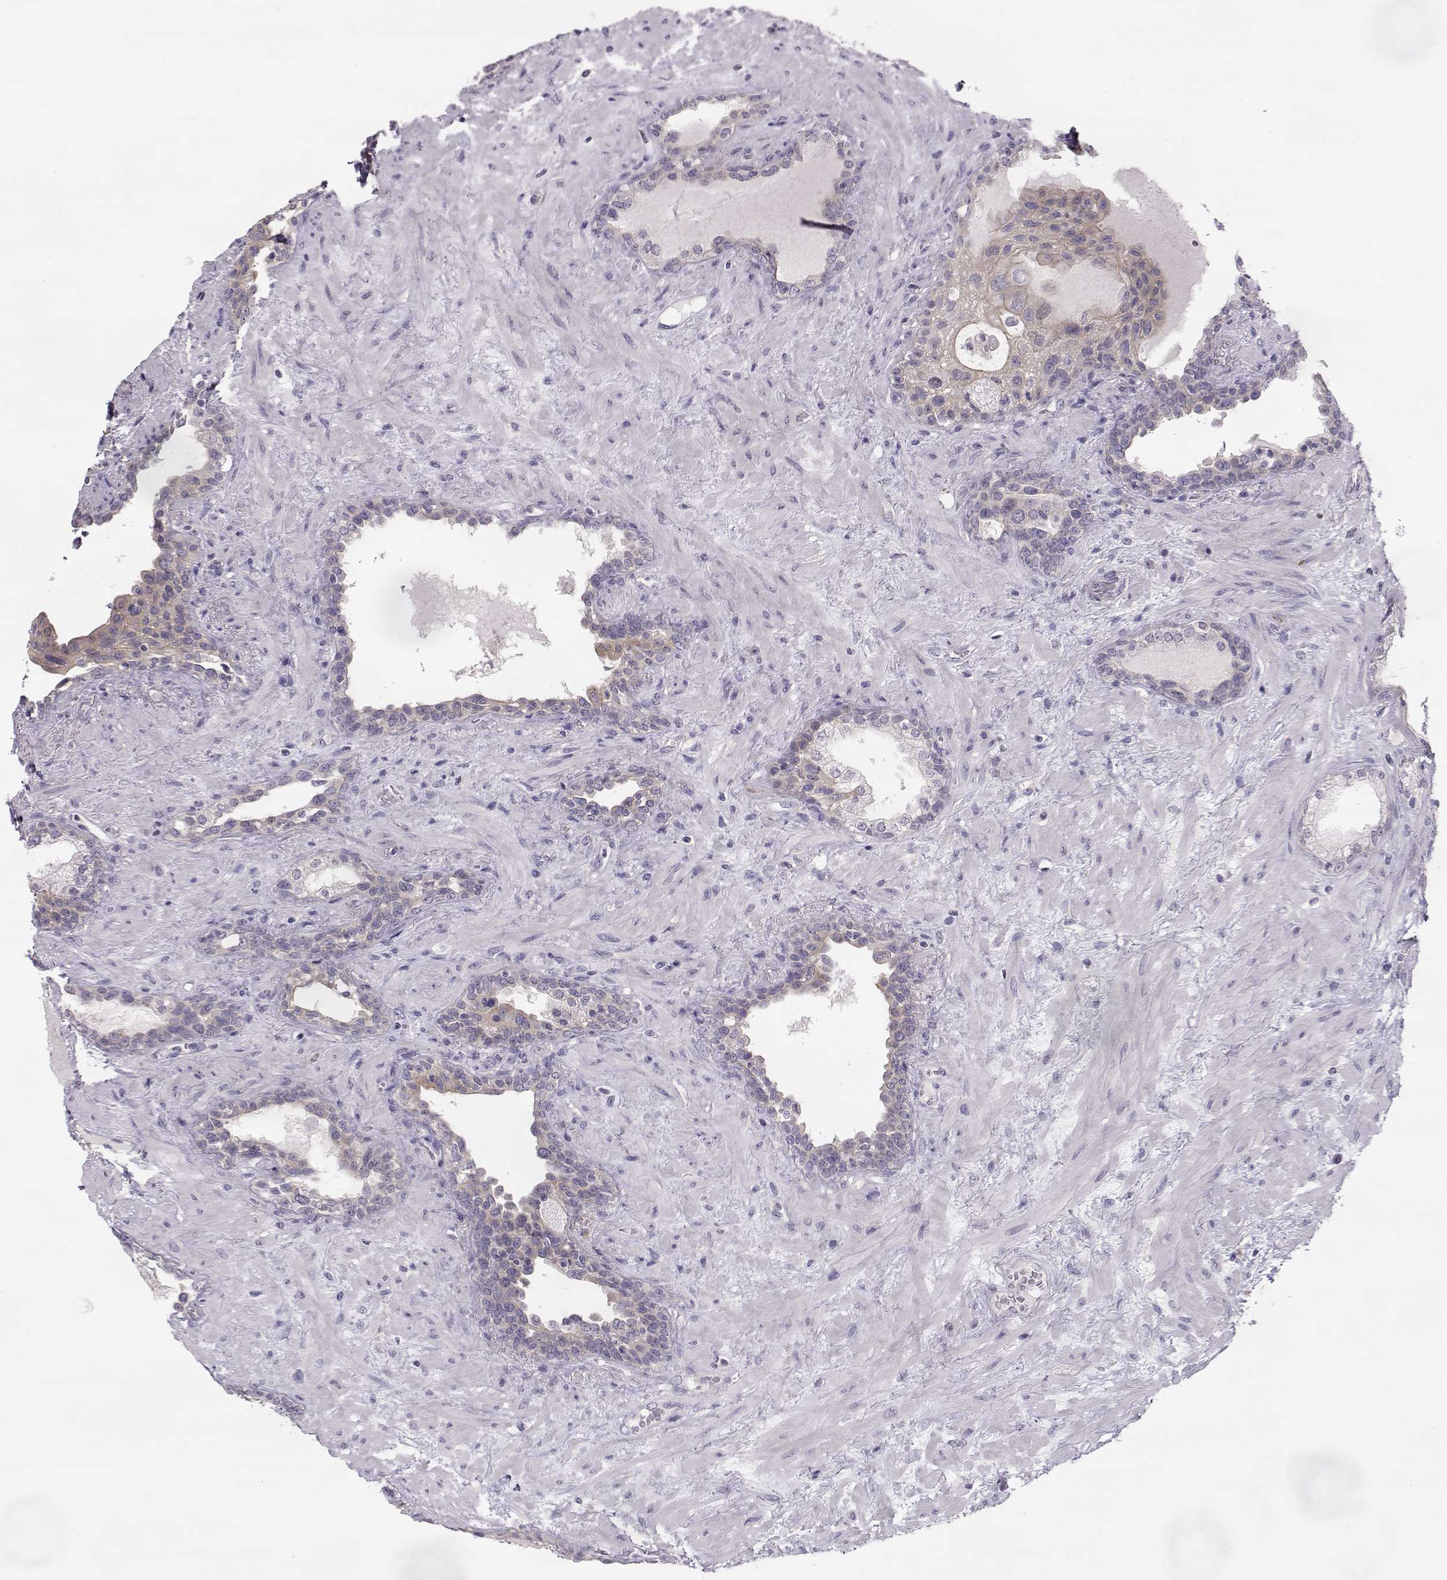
{"staining": {"intensity": "negative", "quantity": "none", "location": "none"}, "tissue": "prostate", "cell_type": "Glandular cells", "image_type": "normal", "snomed": [{"axis": "morphology", "description": "Normal tissue, NOS"}, {"axis": "topography", "description": "Prostate"}], "caption": "This is an IHC micrograph of benign prostate. There is no positivity in glandular cells.", "gene": "GRK1", "patient": {"sex": "male", "age": 63}}